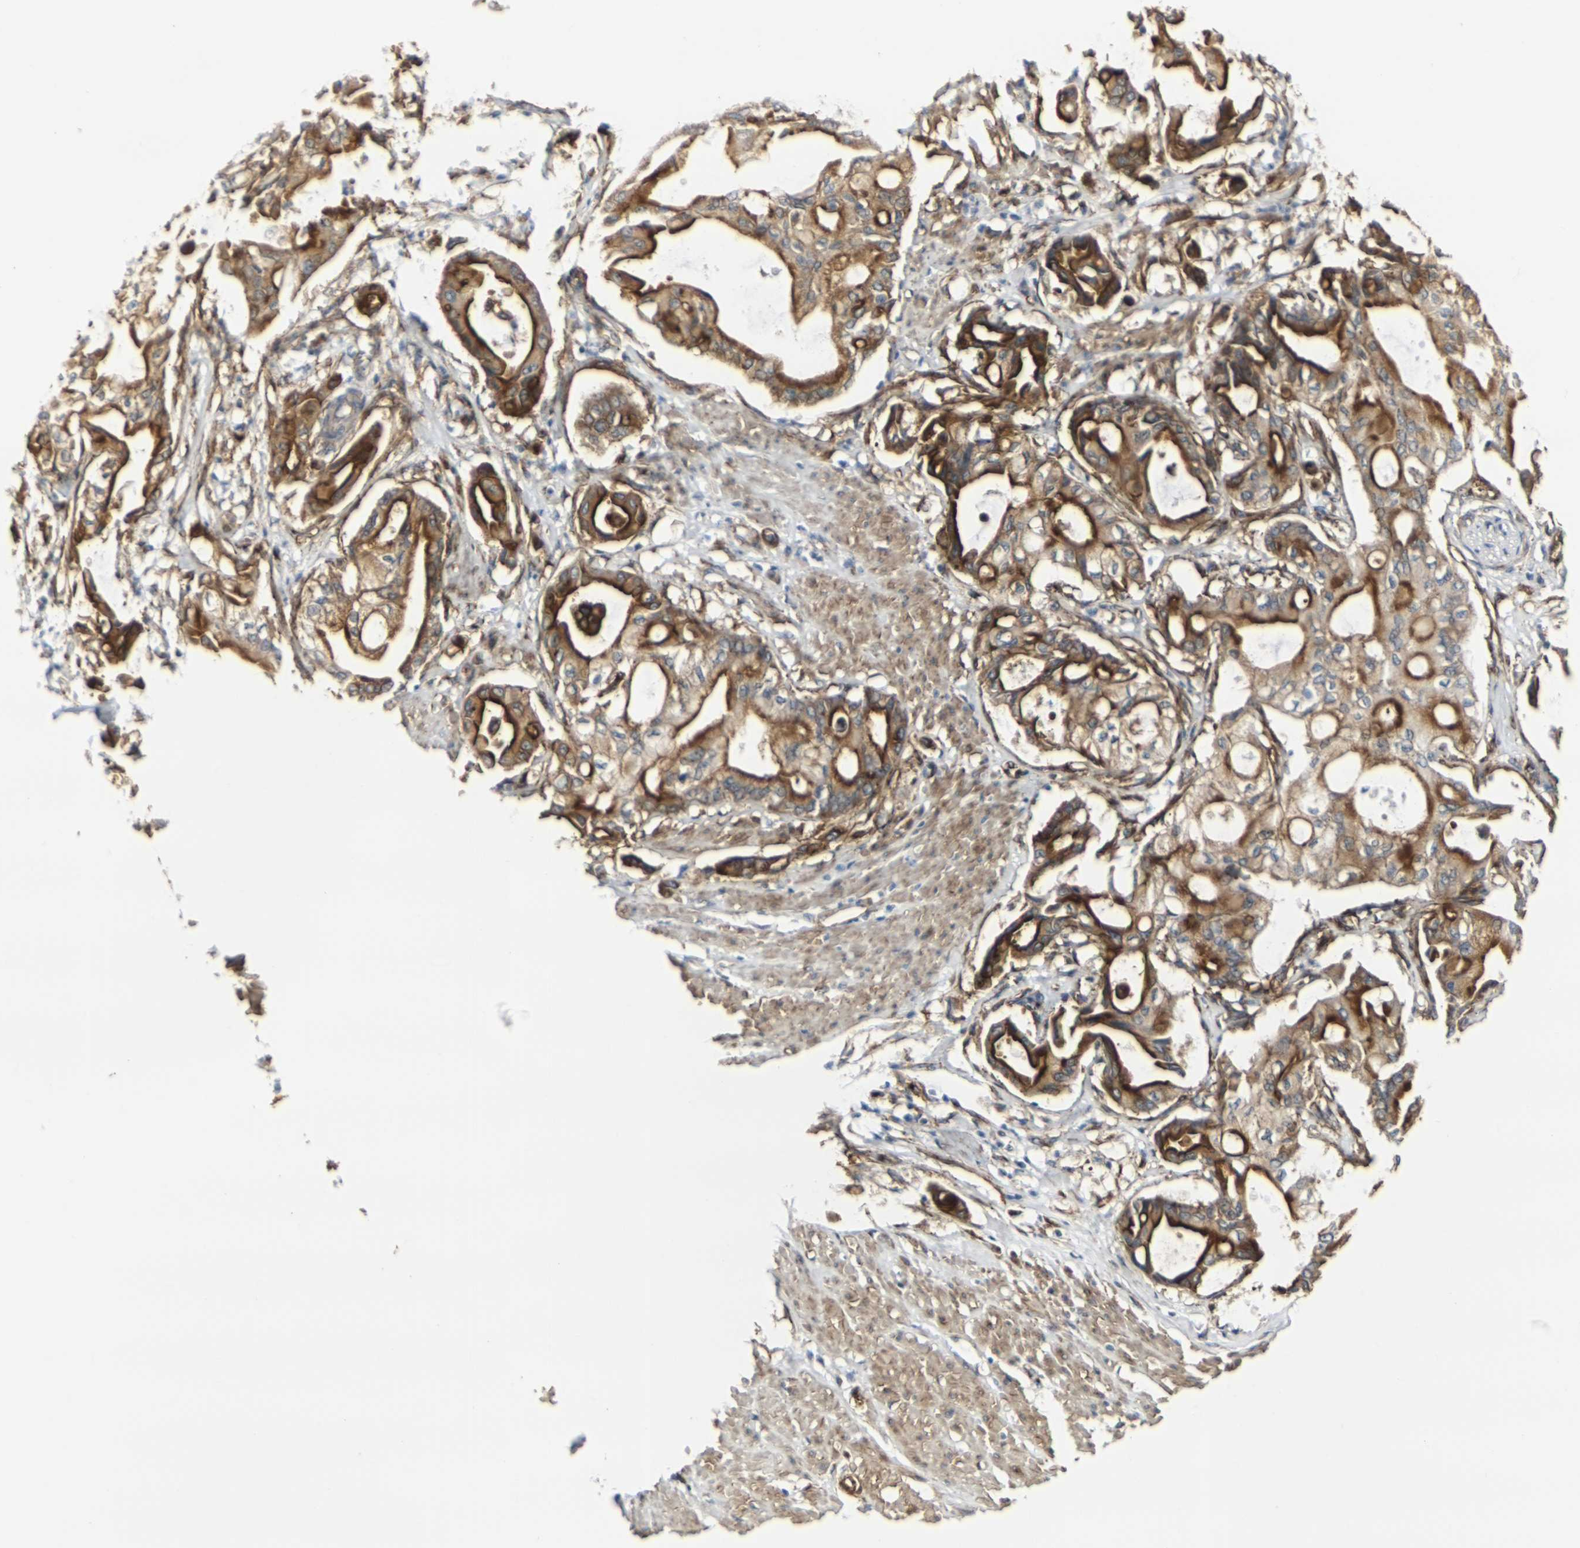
{"staining": {"intensity": "strong", "quantity": ">75%", "location": "cytoplasmic/membranous"}, "tissue": "pancreatic cancer", "cell_type": "Tumor cells", "image_type": "cancer", "snomed": [{"axis": "morphology", "description": "Adenocarcinoma, NOS"}, {"axis": "morphology", "description": "Adenocarcinoma, metastatic, NOS"}, {"axis": "topography", "description": "Lymph node"}, {"axis": "topography", "description": "Pancreas"}, {"axis": "topography", "description": "Duodenum"}], "caption": "An image of pancreatic cancer stained for a protein reveals strong cytoplasmic/membranous brown staining in tumor cells.", "gene": "MYOF", "patient": {"sex": "female", "age": 64}}